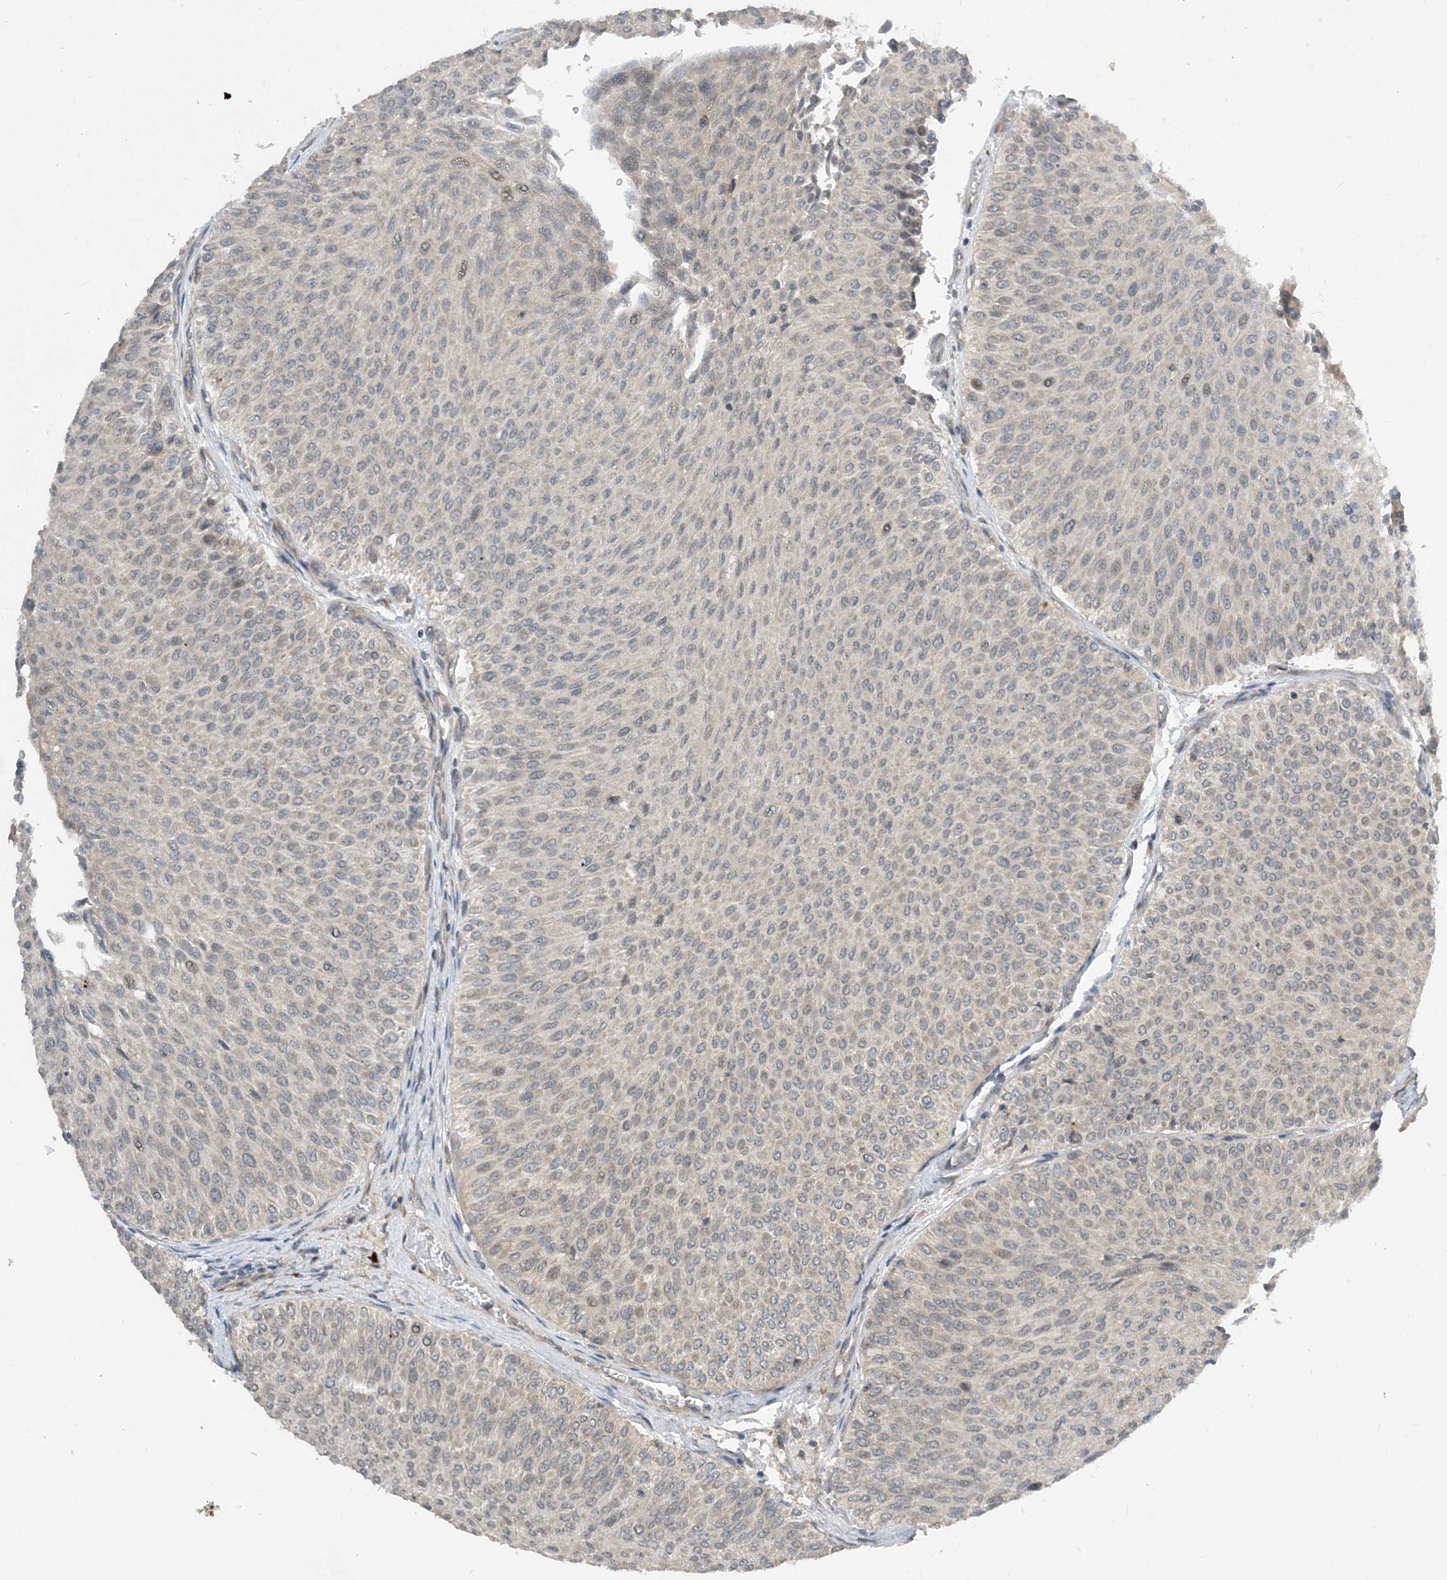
{"staining": {"intensity": "weak", "quantity": "<25%", "location": "cytoplasmic/membranous,nuclear"}, "tissue": "urothelial cancer", "cell_type": "Tumor cells", "image_type": "cancer", "snomed": [{"axis": "morphology", "description": "Urothelial carcinoma, Low grade"}, {"axis": "topography", "description": "Urinary bladder"}], "caption": "An IHC histopathology image of low-grade urothelial carcinoma is shown. There is no staining in tumor cells of low-grade urothelial carcinoma.", "gene": "PHOSPHO2", "patient": {"sex": "male", "age": 78}}